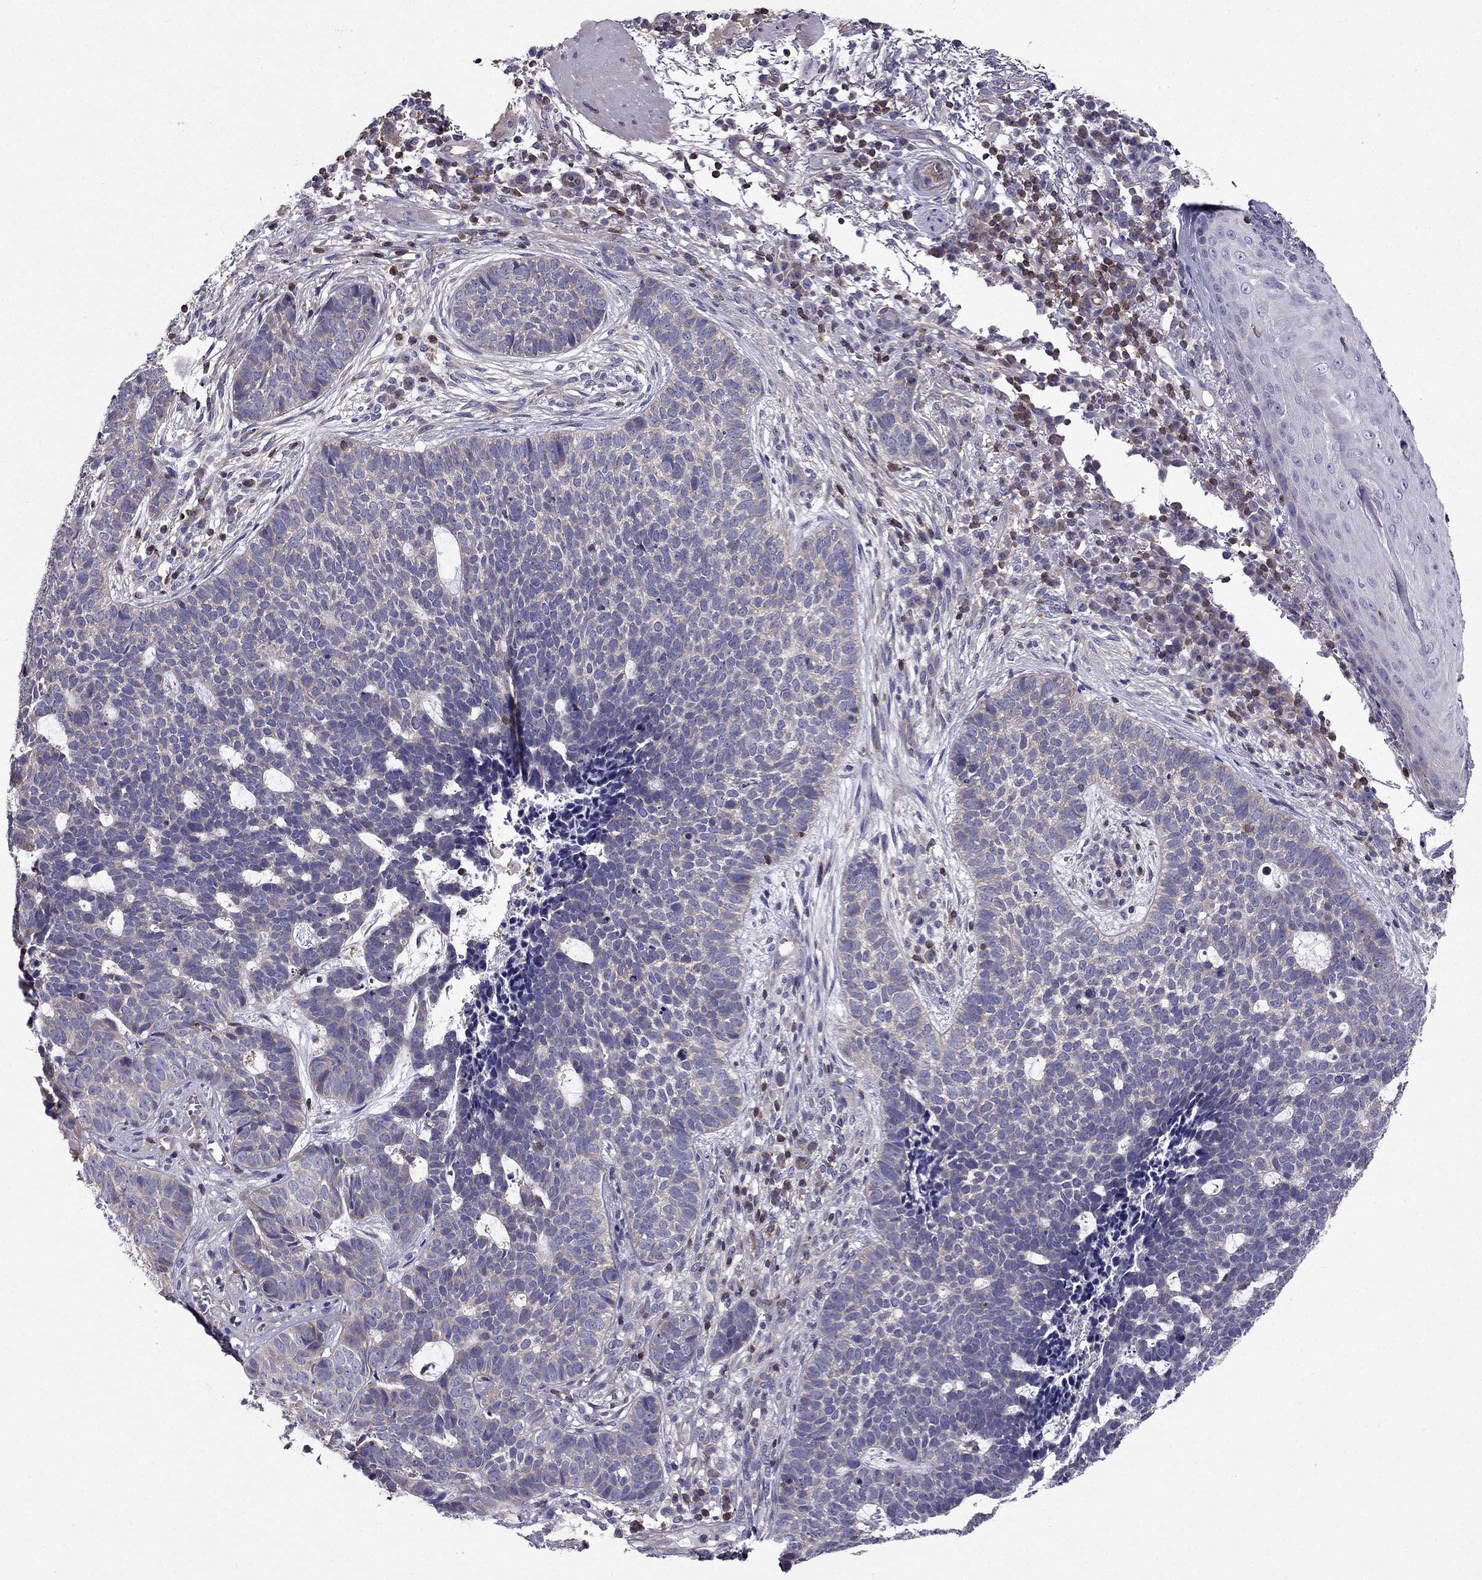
{"staining": {"intensity": "weak", "quantity": "<25%", "location": "cytoplasmic/membranous"}, "tissue": "skin cancer", "cell_type": "Tumor cells", "image_type": "cancer", "snomed": [{"axis": "morphology", "description": "Basal cell carcinoma"}, {"axis": "topography", "description": "Skin"}], "caption": "DAB (3,3'-diaminobenzidine) immunohistochemical staining of basal cell carcinoma (skin) displays no significant staining in tumor cells. (DAB immunohistochemistry with hematoxylin counter stain).", "gene": "AAK1", "patient": {"sex": "female", "age": 69}}